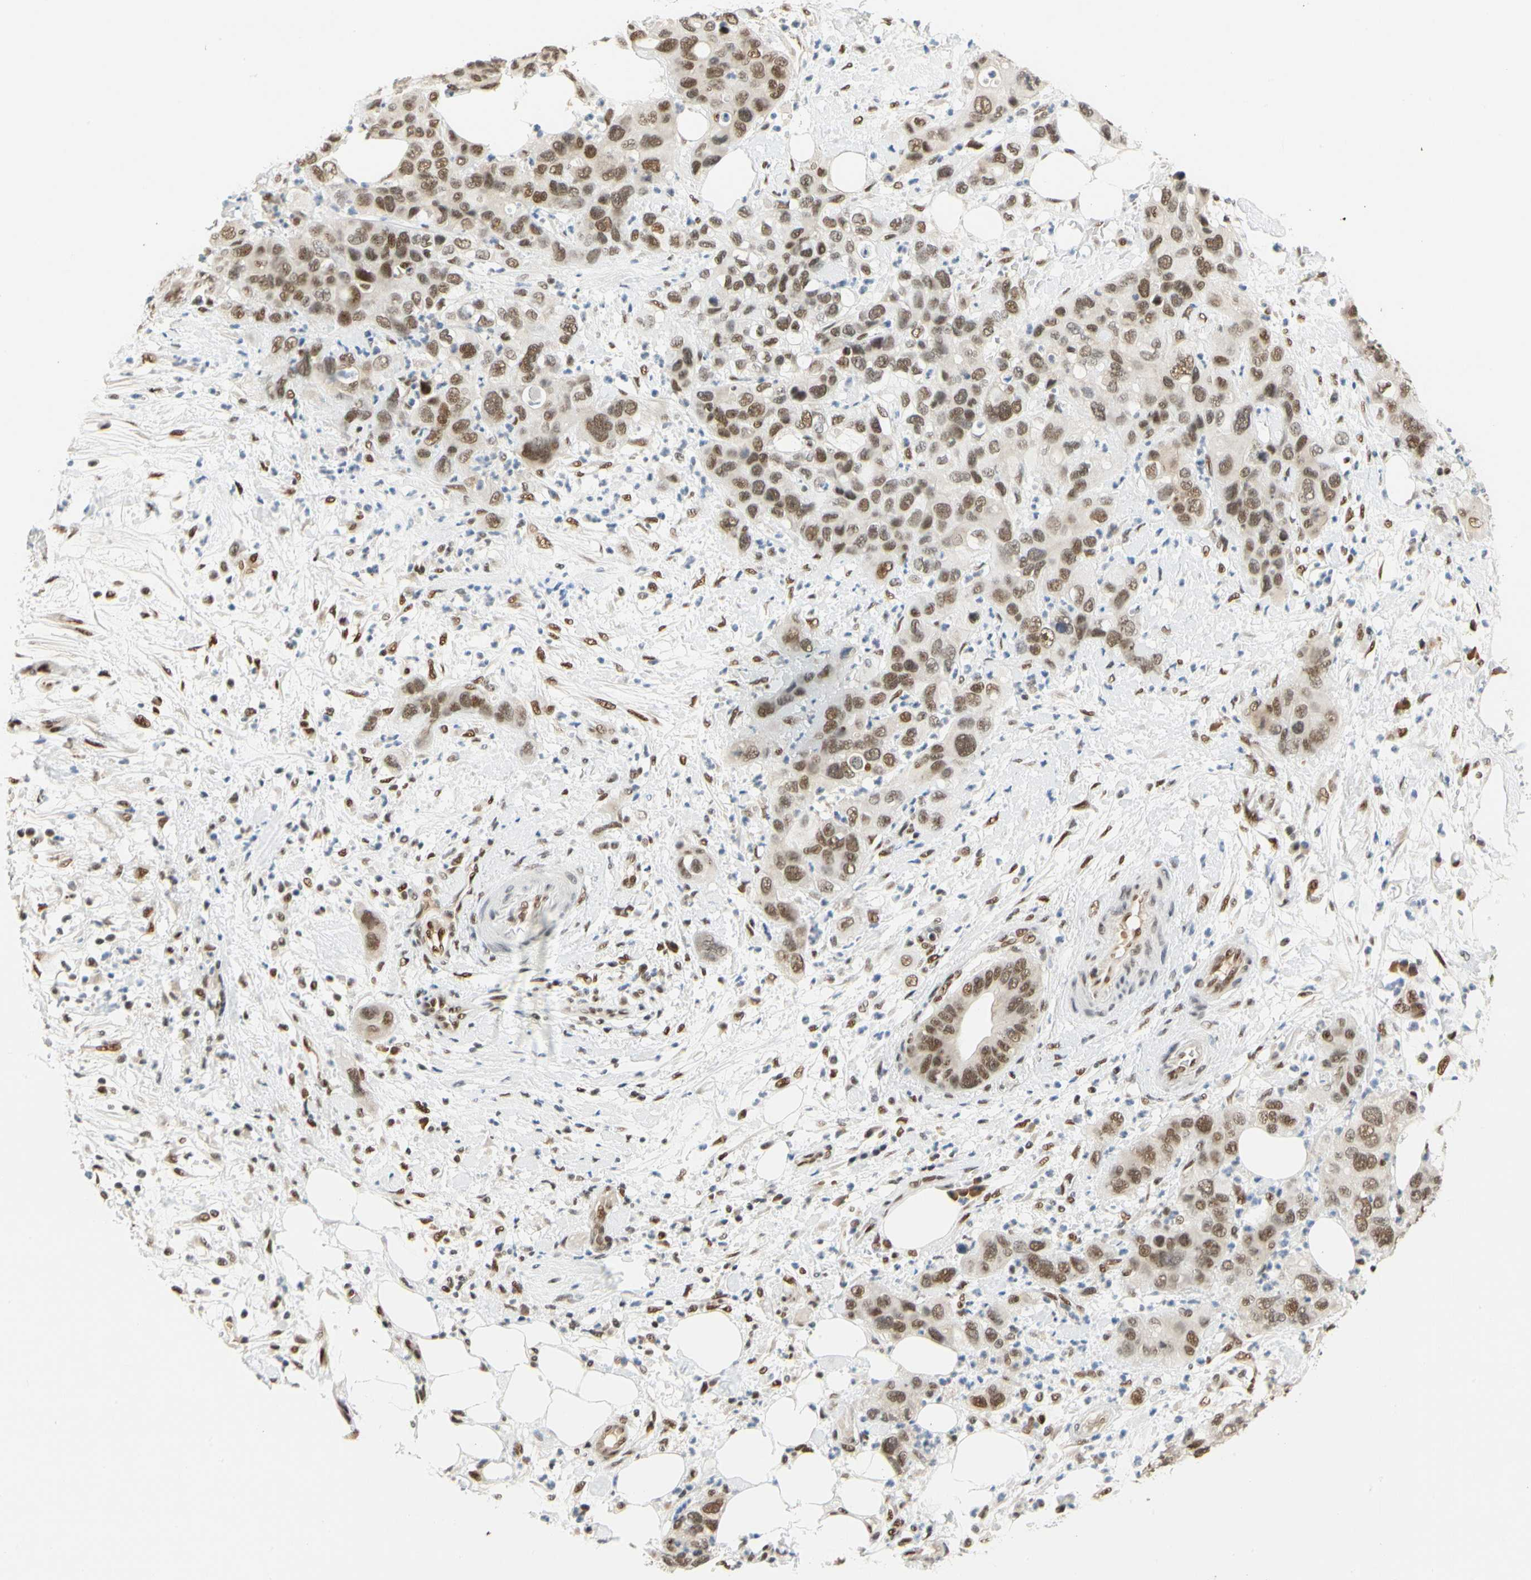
{"staining": {"intensity": "moderate", "quantity": ">75%", "location": "nuclear"}, "tissue": "pancreatic cancer", "cell_type": "Tumor cells", "image_type": "cancer", "snomed": [{"axis": "morphology", "description": "Adenocarcinoma, NOS"}, {"axis": "topography", "description": "Pancreas"}], "caption": "Adenocarcinoma (pancreatic) stained for a protein reveals moderate nuclear positivity in tumor cells. (IHC, brightfield microscopy, high magnification).", "gene": "ZSCAN16", "patient": {"sex": "female", "age": 71}}